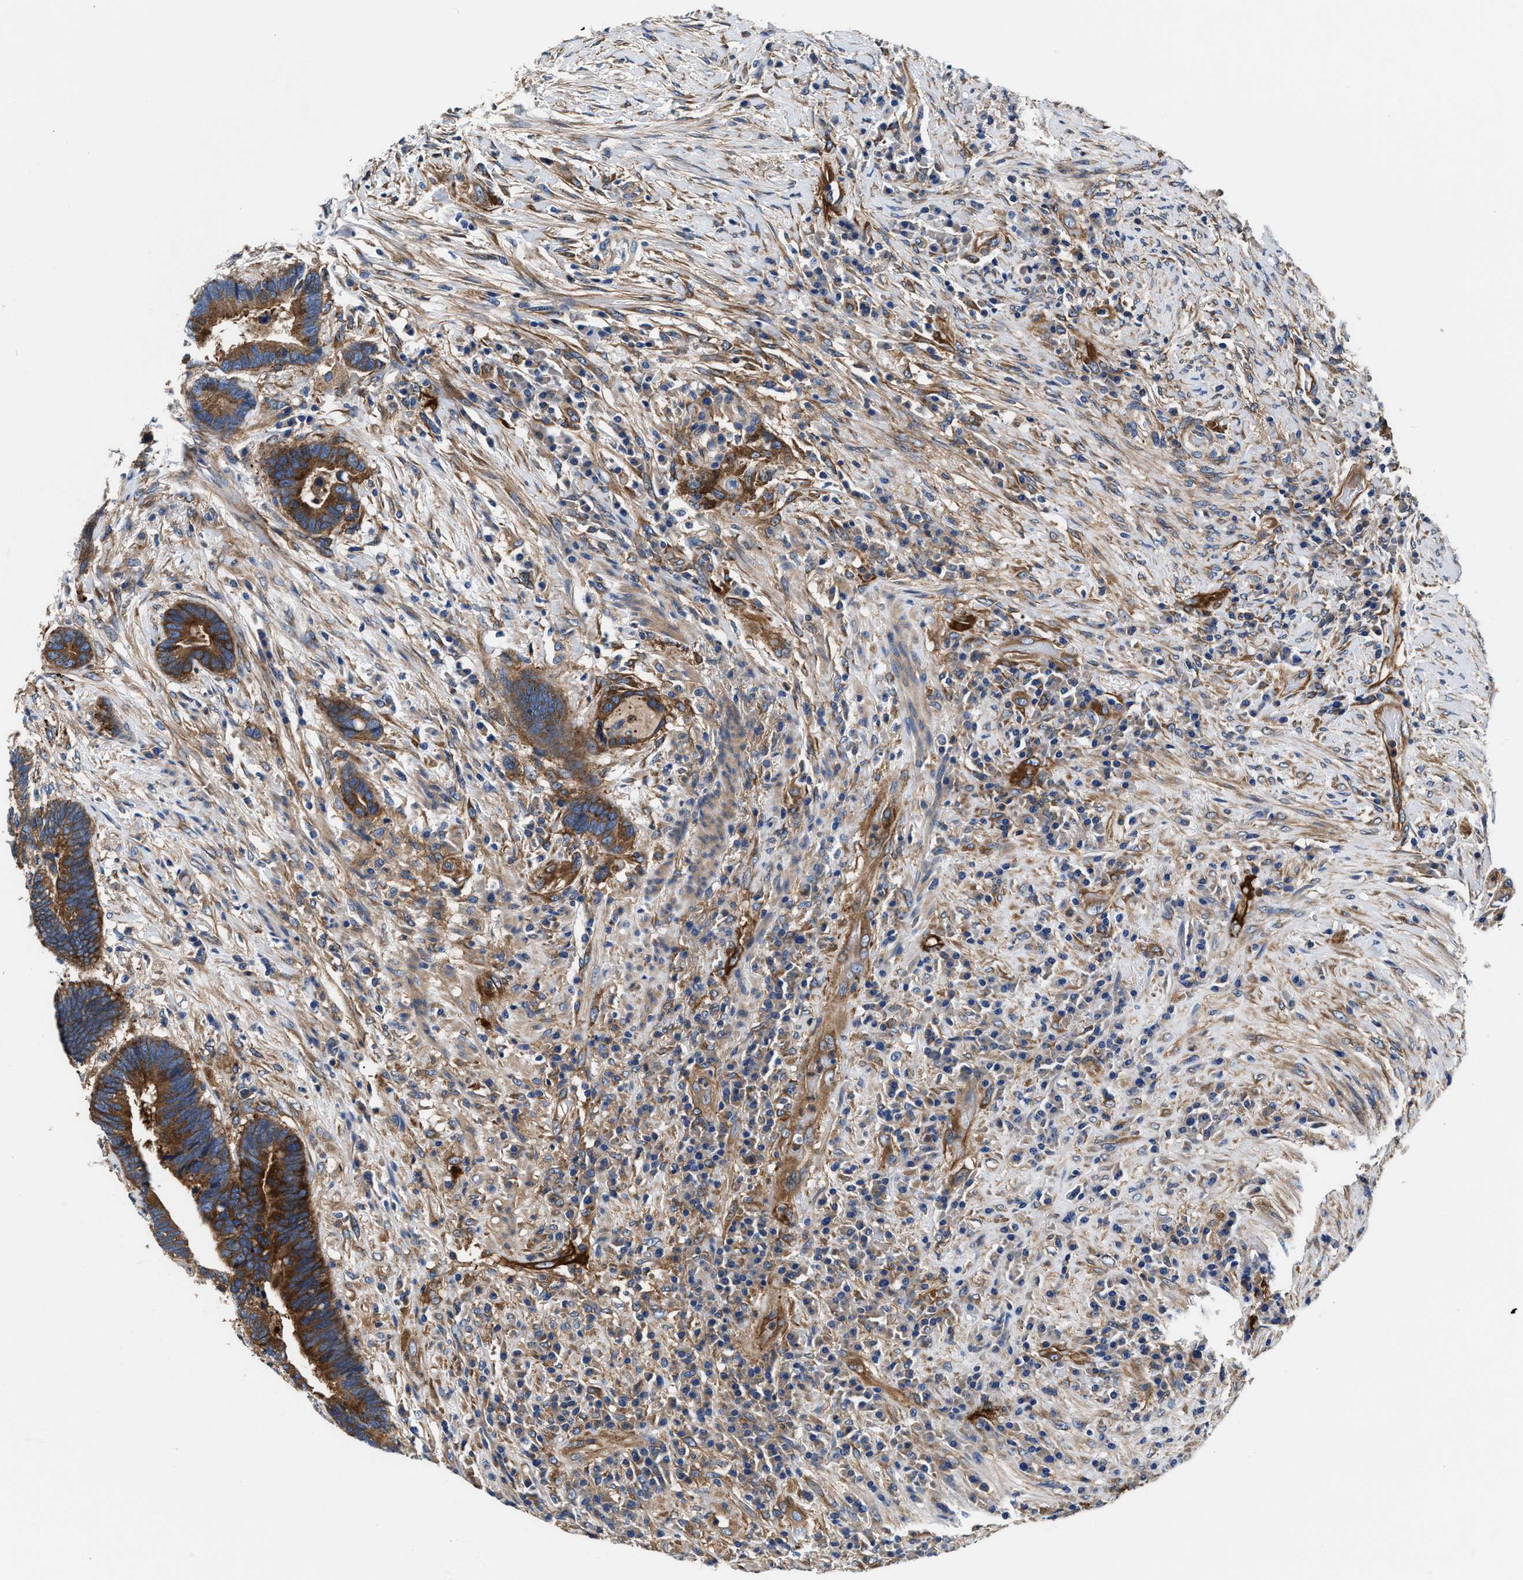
{"staining": {"intensity": "strong", "quantity": ">75%", "location": "cytoplasmic/membranous"}, "tissue": "colorectal cancer", "cell_type": "Tumor cells", "image_type": "cancer", "snomed": [{"axis": "morphology", "description": "Adenocarcinoma, NOS"}, {"axis": "topography", "description": "Rectum"}], "caption": "A high-resolution histopathology image shows immunohistochemistry (IHC) staining of colorectal adenocarcinoma, which reveals strong cytoplasmic/membranous positivity in approximately >75% of tumor cells. The protein of interest is shown in brown color, while the nuclei are stained blue.", "gene": "SH3GL1", "patient": {"sex": "female", "age": 89}}